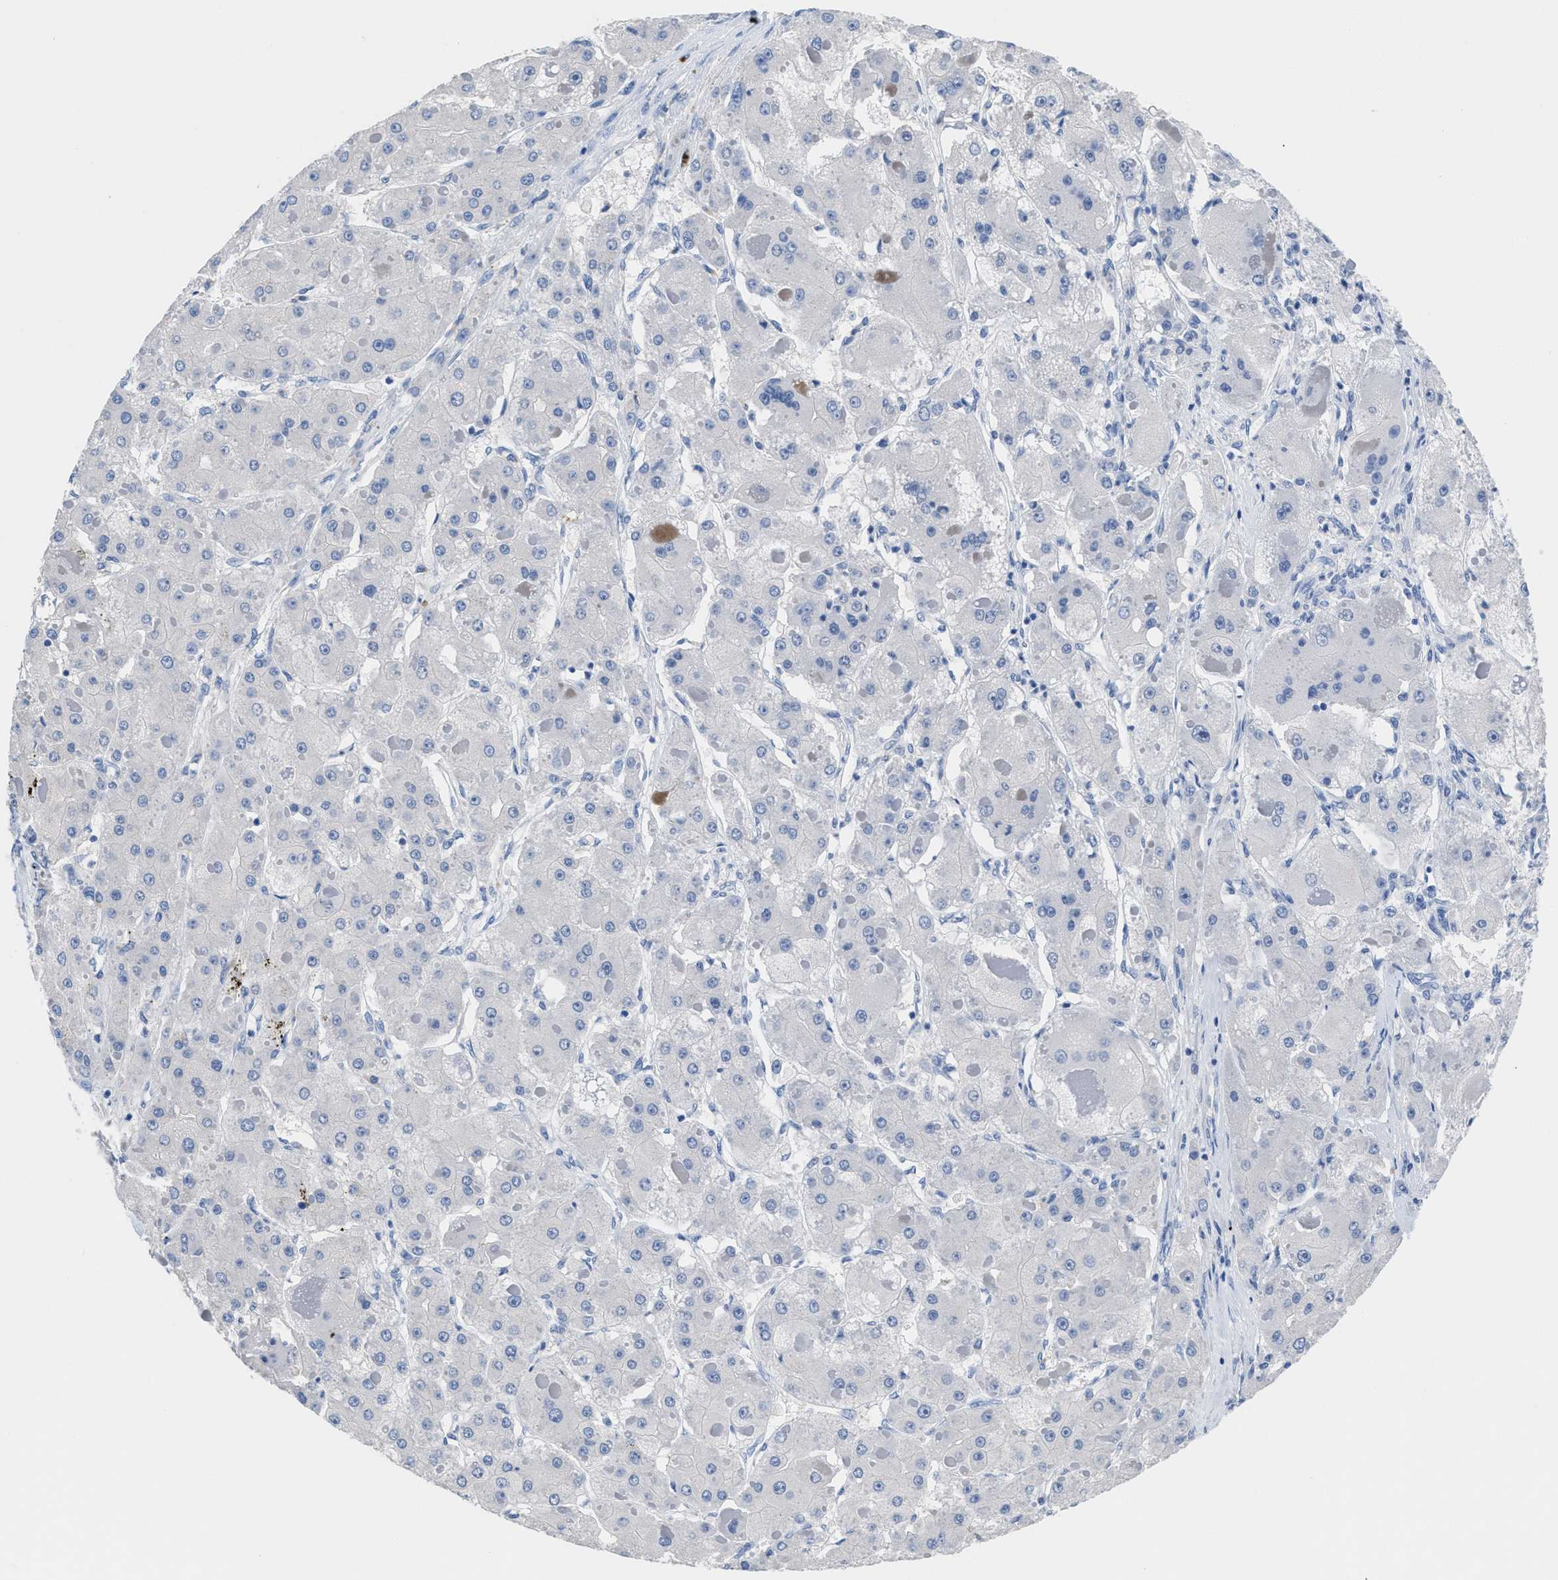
{"staining": {"intensity": "negative", "quantity": "none", "location": "none"}, "tissue": "liver cancer", "cell_type": "Tumor cells", "image_type": "cancer", "snomed": [{"axis": "morphology", "description": "Carcinoma, Hepatocellular, NOS"}, {"axis": "topography", "description": "Liver"}], "caption": "Protein analysis of liver cancer shows no significant expression in tumor cells.", "gene": "SLFN13", "patient": {"sex": "female", "age": 73}}